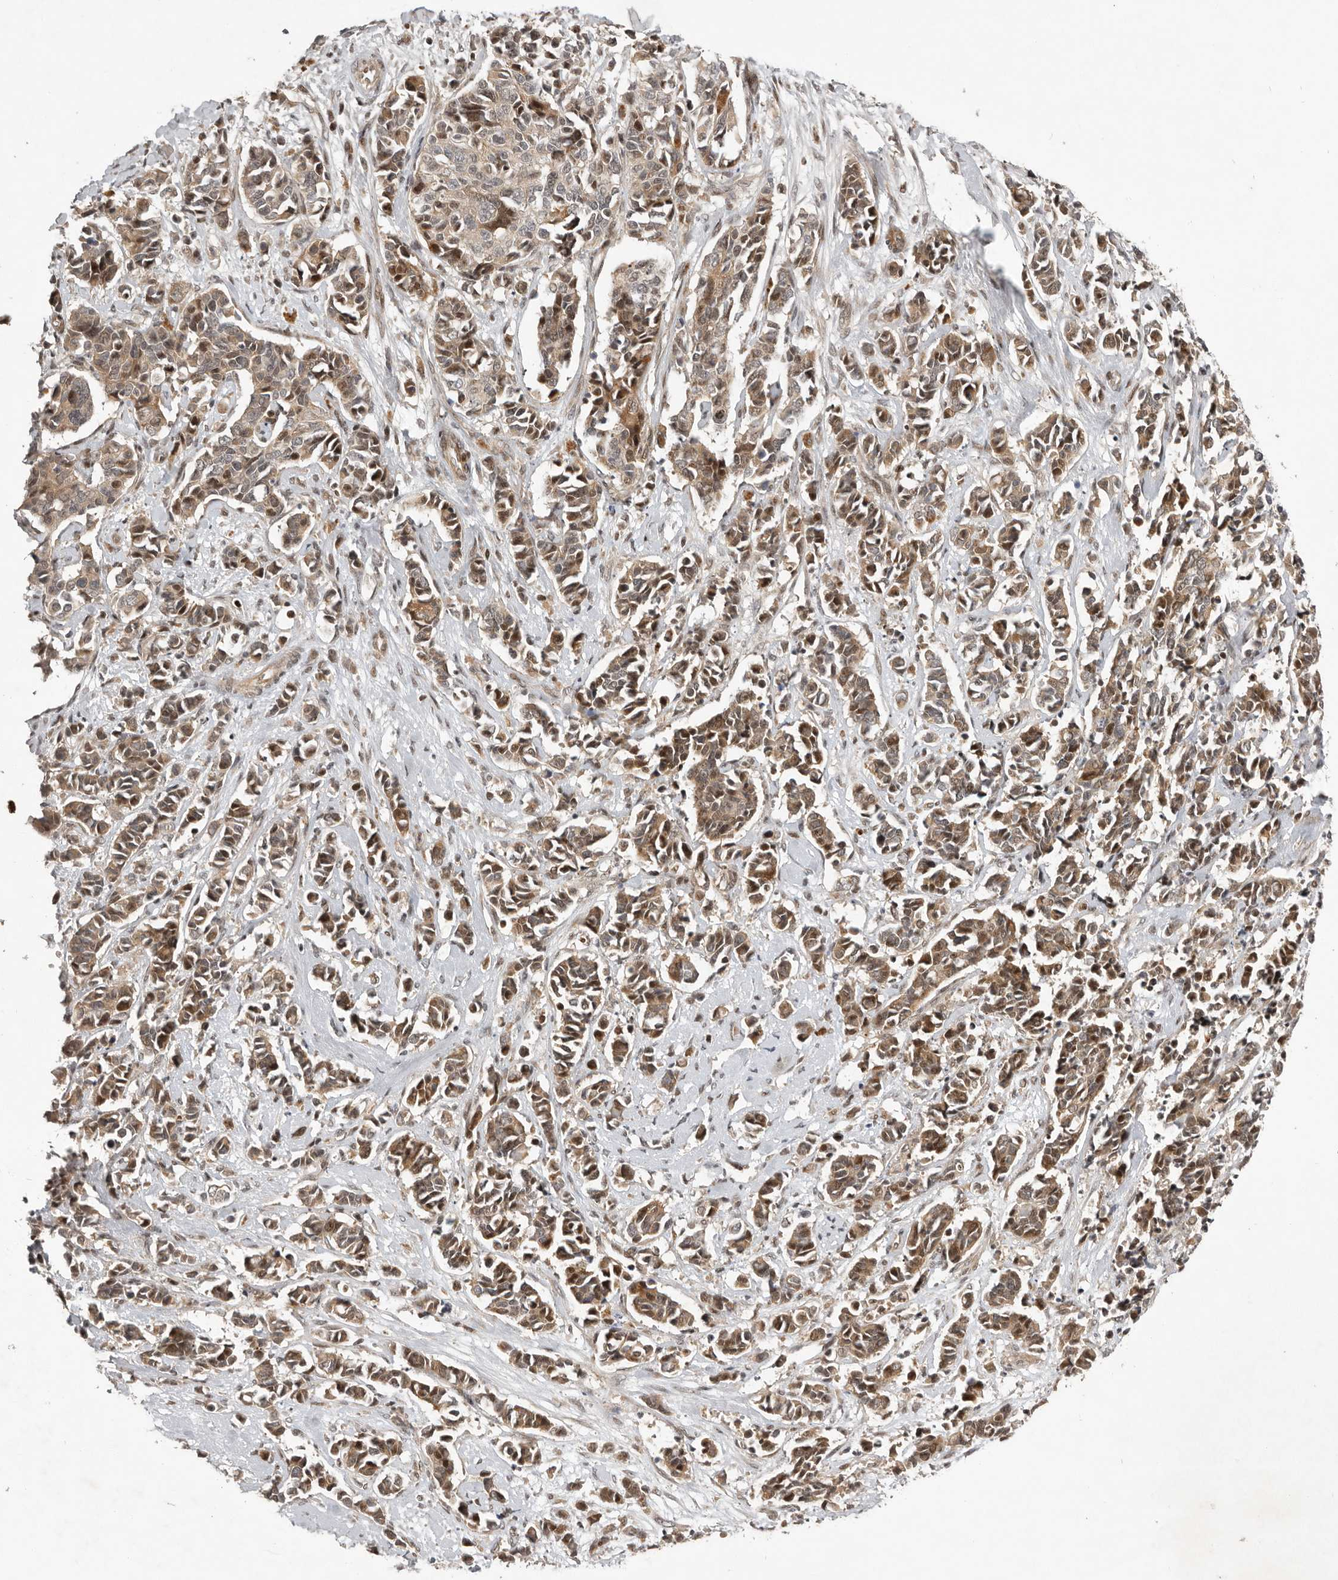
{"staining": {"intensity": "moderate", "quantity": ">75%", "location": "cytoplasmic/membranous,nuclear"}, "tissue": "cervical cancer", "cell_type": "Tumor cells", "image_type": "cancer", "snomed": [{"axis": "morphology", "description": "Normal tissue, NOS"}, {"axis": "morphology", "description": "Squamous cell carcinoma, NOS"}, {"axis": "topography", "description": "Cervix"}], "caption": "High-magnification brightfield microscopy of cervical cancer (squamous cell carcinoma) stained with DAB (3,3'-diaminobenzidine) (brown) and counterstained with hematoxylin (blue). tumor cells exhibit moderate cytoplasmic/membranous and nuclear staining is appreciated in about>75% of cells. (Stains: DAB in brown, nuclei in blue, Microscopy: brightfield microscopy at high magnification).", "gene": "RABIF", "patient": {"sex": "female", "age": 35}}